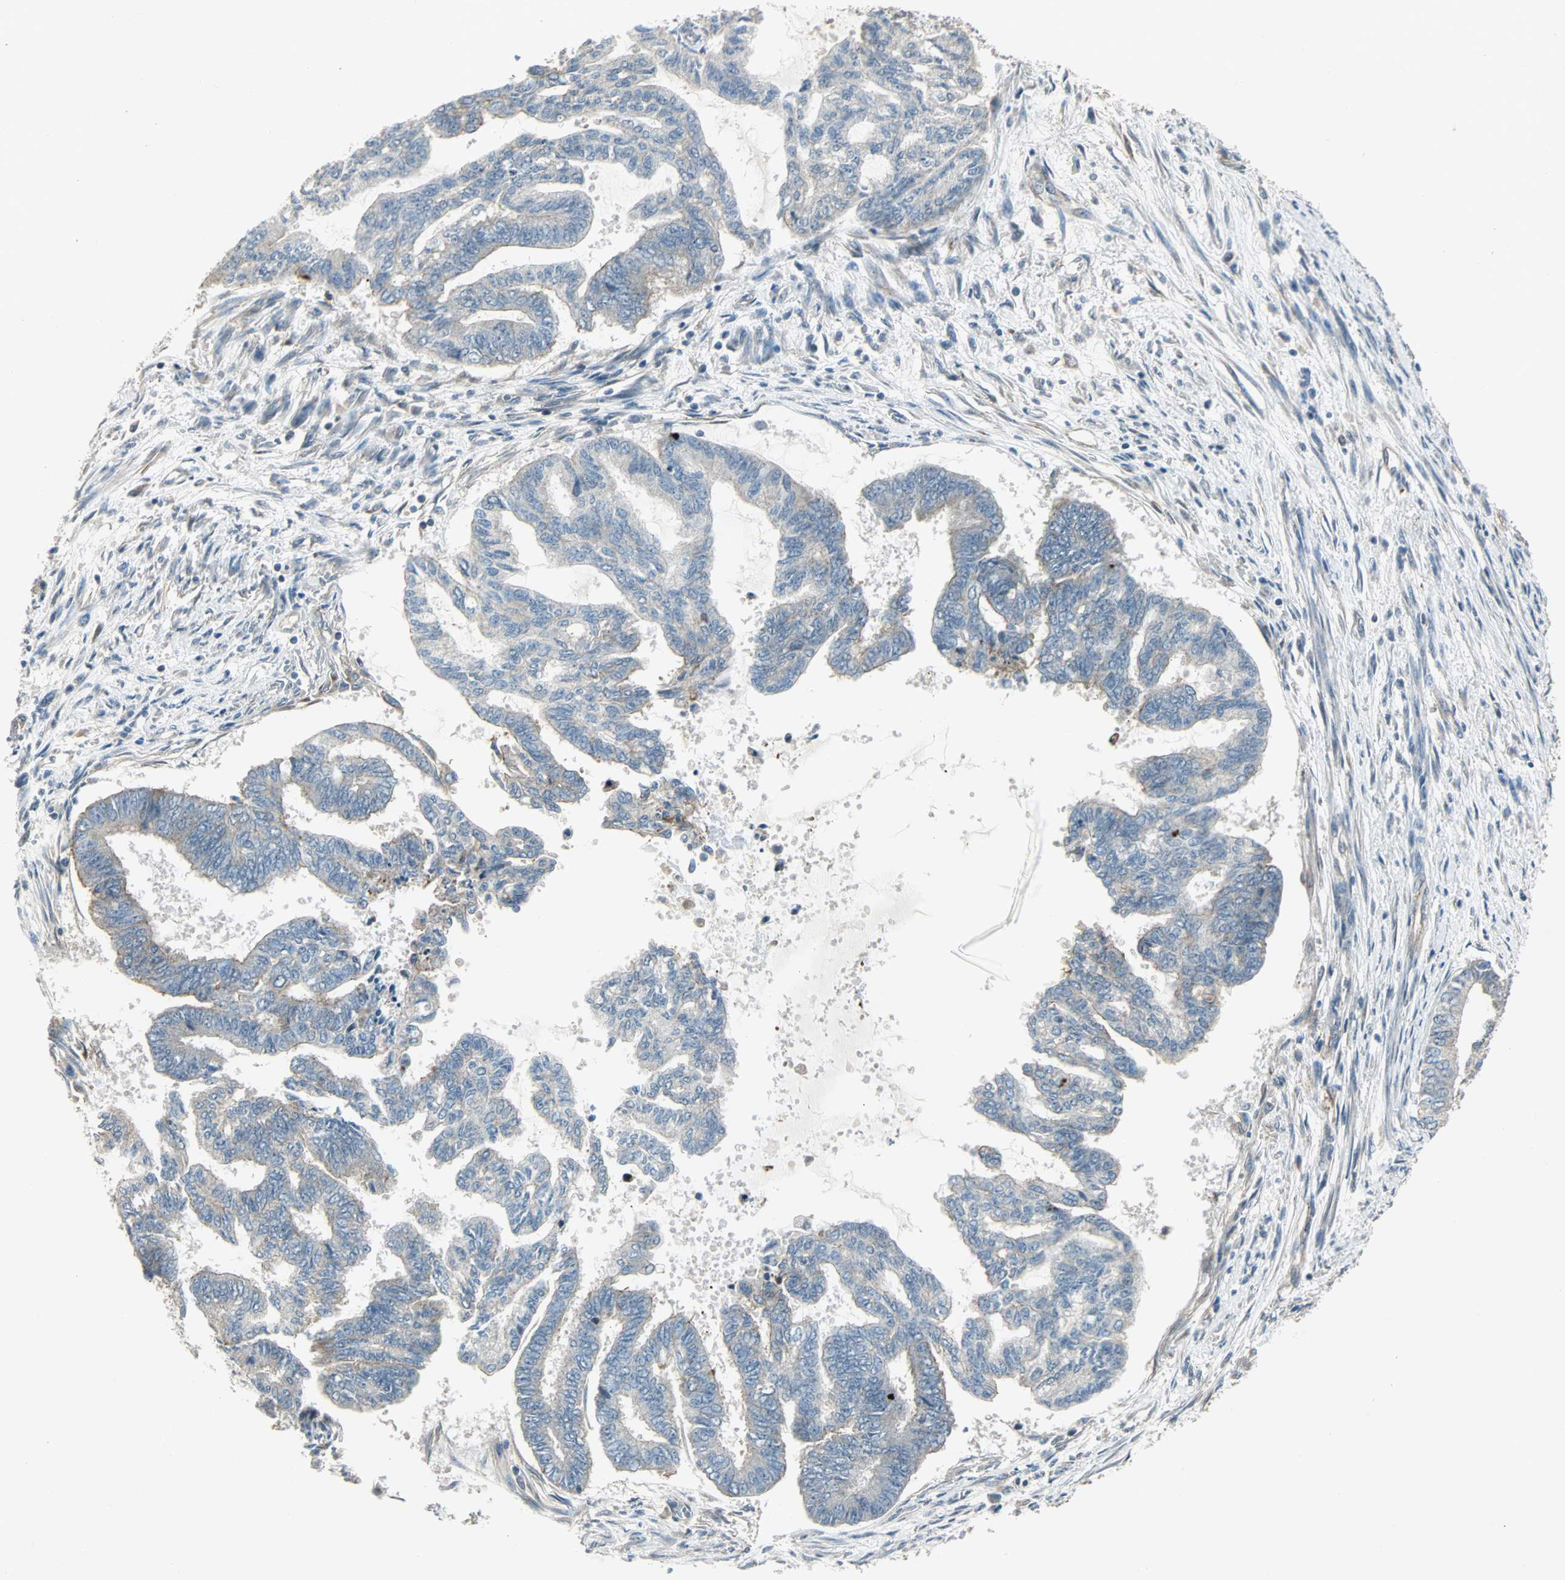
{"staining": {"intensity": "weak", "quantity": "<25%", "location": "cytoplasmic/membranous"}, "tissue": "endometrial cancer", "cell_type": "Tumor cells", "image_type": "cancer", "snomed": [{"axis": "morphology", "description": "Adenocarcinoma, NOS"}, {"axis": "topography", "description": "Endometrium"}], "caption": "Immunohistochemistry (IHC) micrograph of neoplastic tissue: human adenocarcinoma (endometrial) stained with DAB (3,3'-diaminobenzidine) demonstrates no significant protein staining in tumor cells.", "gene": "MAP3K21", "patient": {"sex": "female", "age": 86}}